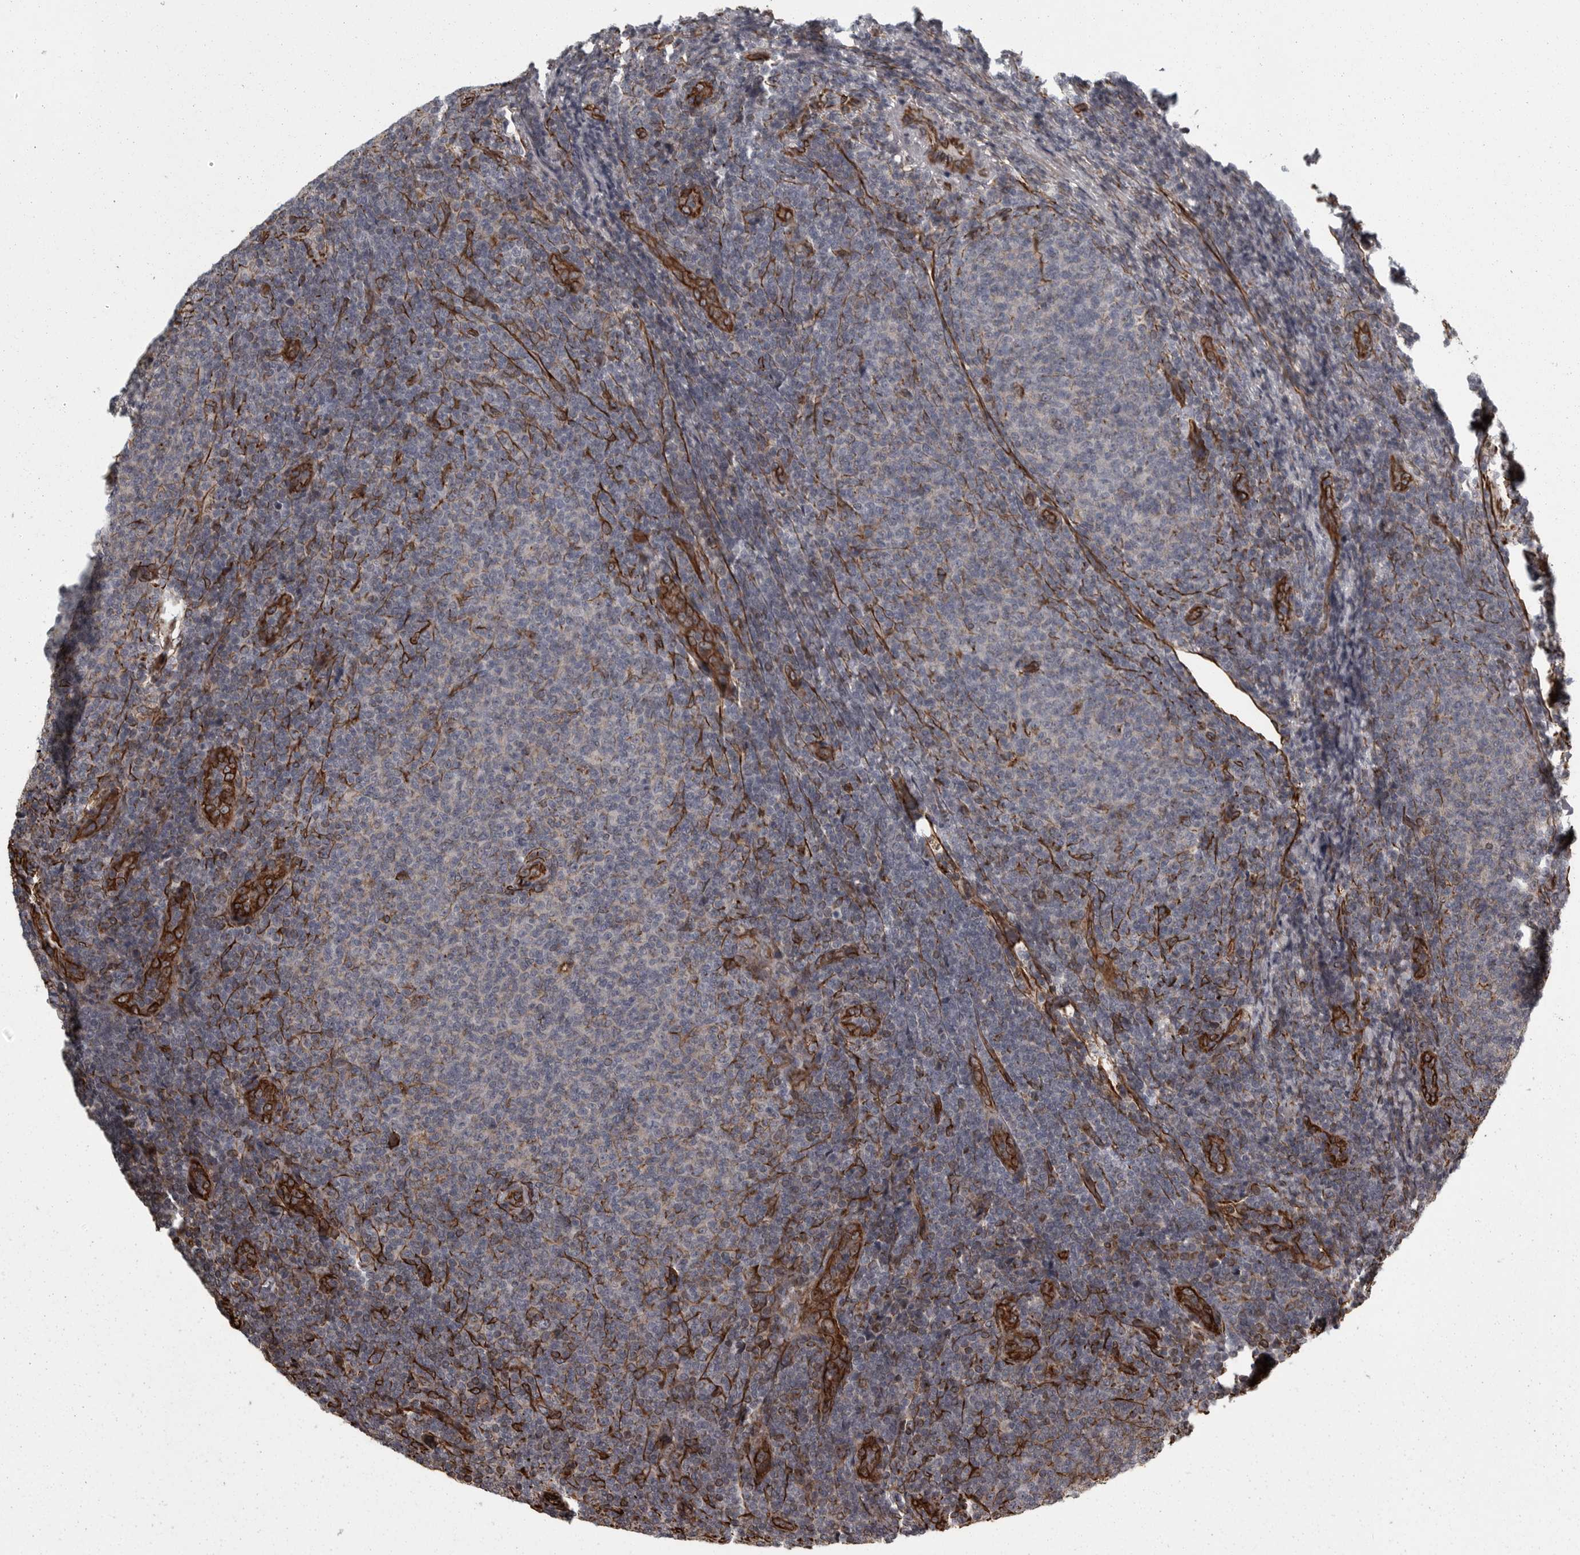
{"staining": {"intensity": "negative", "quantity": "none", "location": "none"}, "tissue": "lymphoma", "cell_type": "Tumor cells", "image_type": "cancer", "snomed": [{"axis": "morphology", "description": "Malignant lymphoma, non-Hodgkin's type, Low grade"}, {"axis": "topography", "description": "Lymph node"}], "caption": "A high-resolution micrograph shows immunohistochemistry (IHC) staining of lymphoma, which displays no significant staining in tumor cells.", "gene": "FAAP100", "patient": {"sex": "male", "age": 66}}